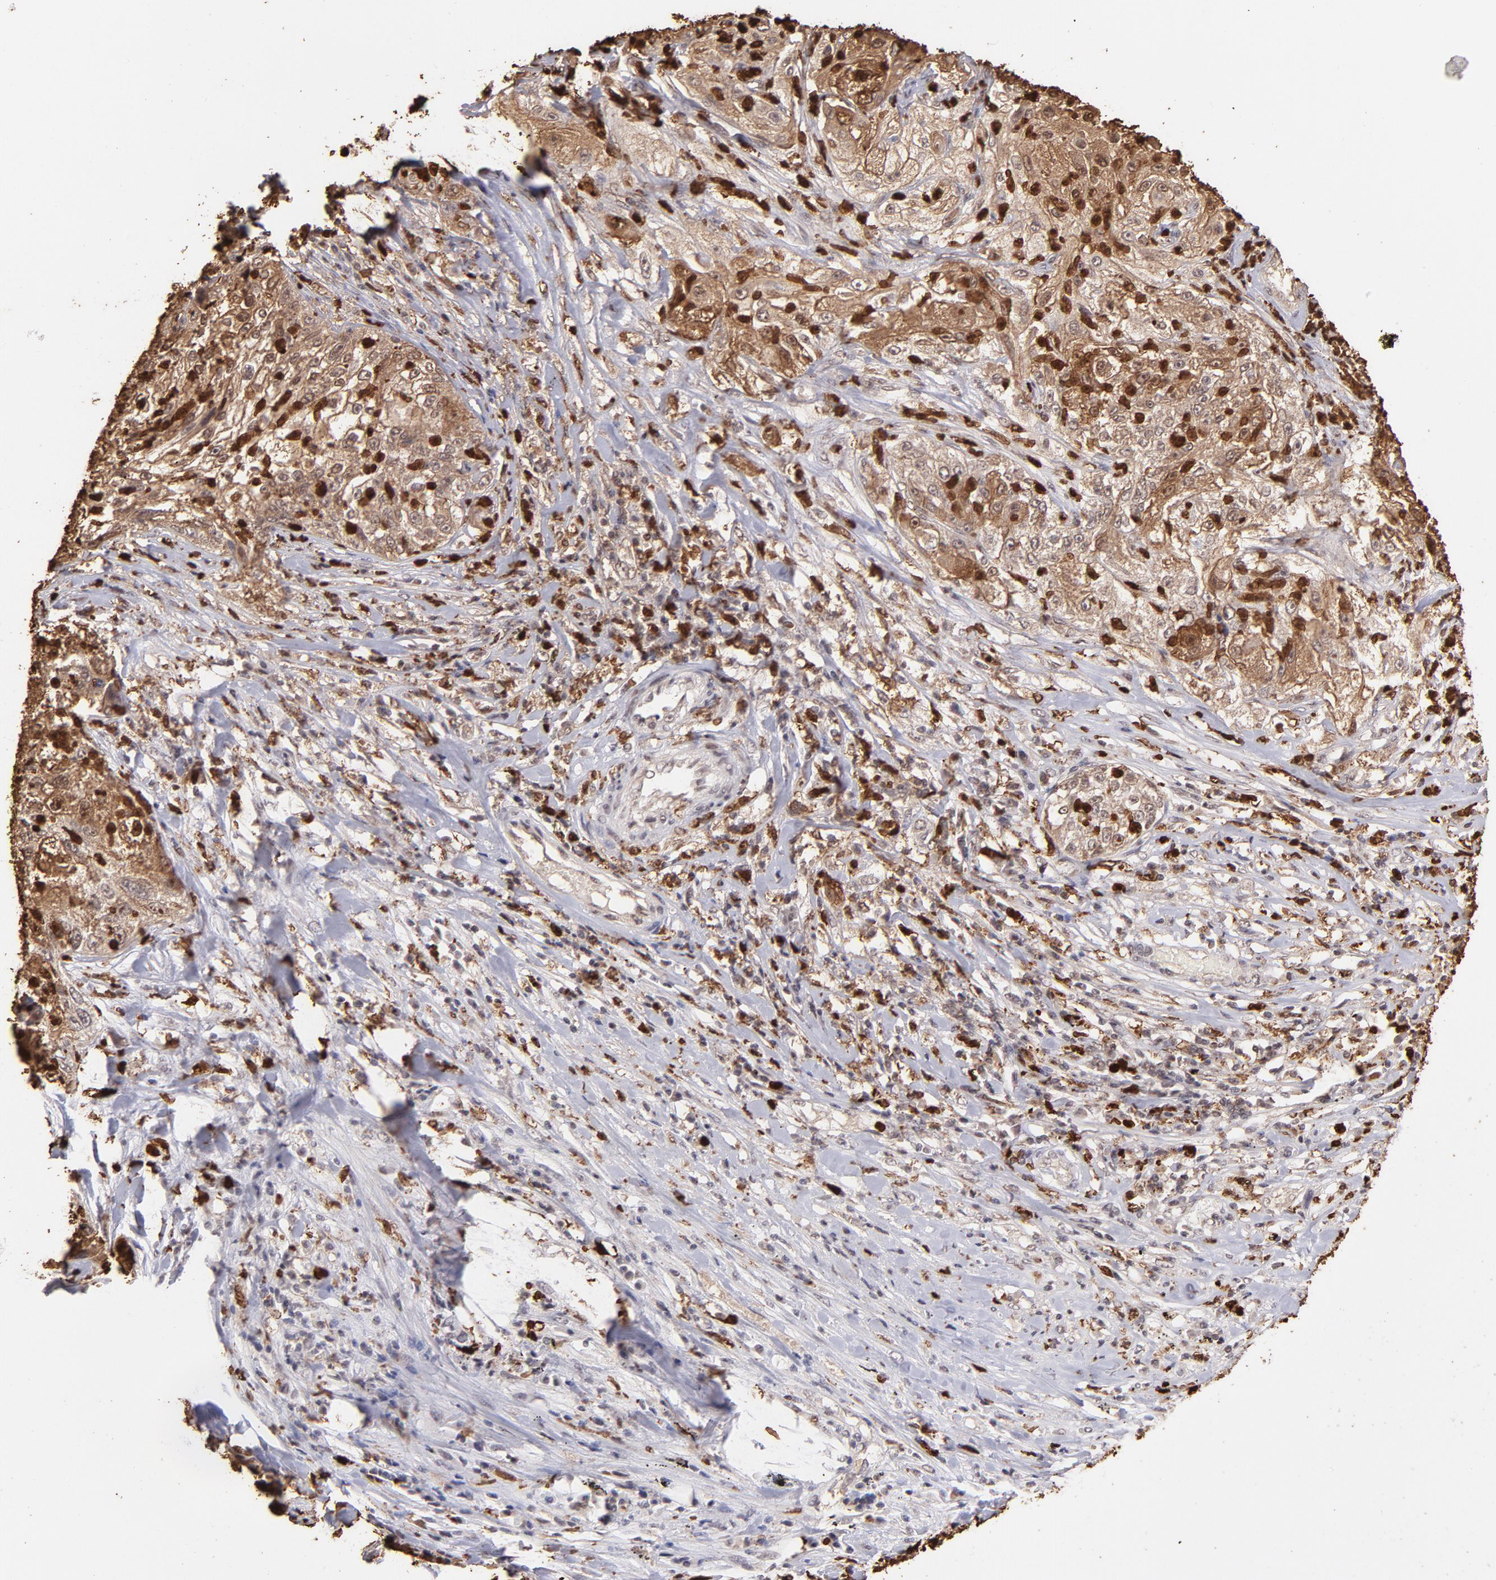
{"staining": {"intensity": "moderate", "quantity": ">75%", "location": "cytoplasmic/membranous,nuclear"}, "tissue": "lung cancer", "cell_type": "Tumor cells", "image_type": "cancer", "snomed": [{"axis": "morphology", "description": "Inflammation, NOS"}, {"axis": "morphology", "description": "Squamous cell carcinoma, NOS"}, {"axis": "topography", "description": "Lymph node"}, {"axis": "topography", "description": "Soft tissue"}, {"axis": "topography", "description": "Lung"}], "caption": "DAB (3,3'-diaminobenzidine) immunohistochemical staining of squamous cell carcinoma (lung) demonstrates moderate cytoplasmic/membranous and nuclear protein positivity in approximately >75% of tumor cells.", "gene": "ZFX", "patient": {"sex": "male", "age": 66}}